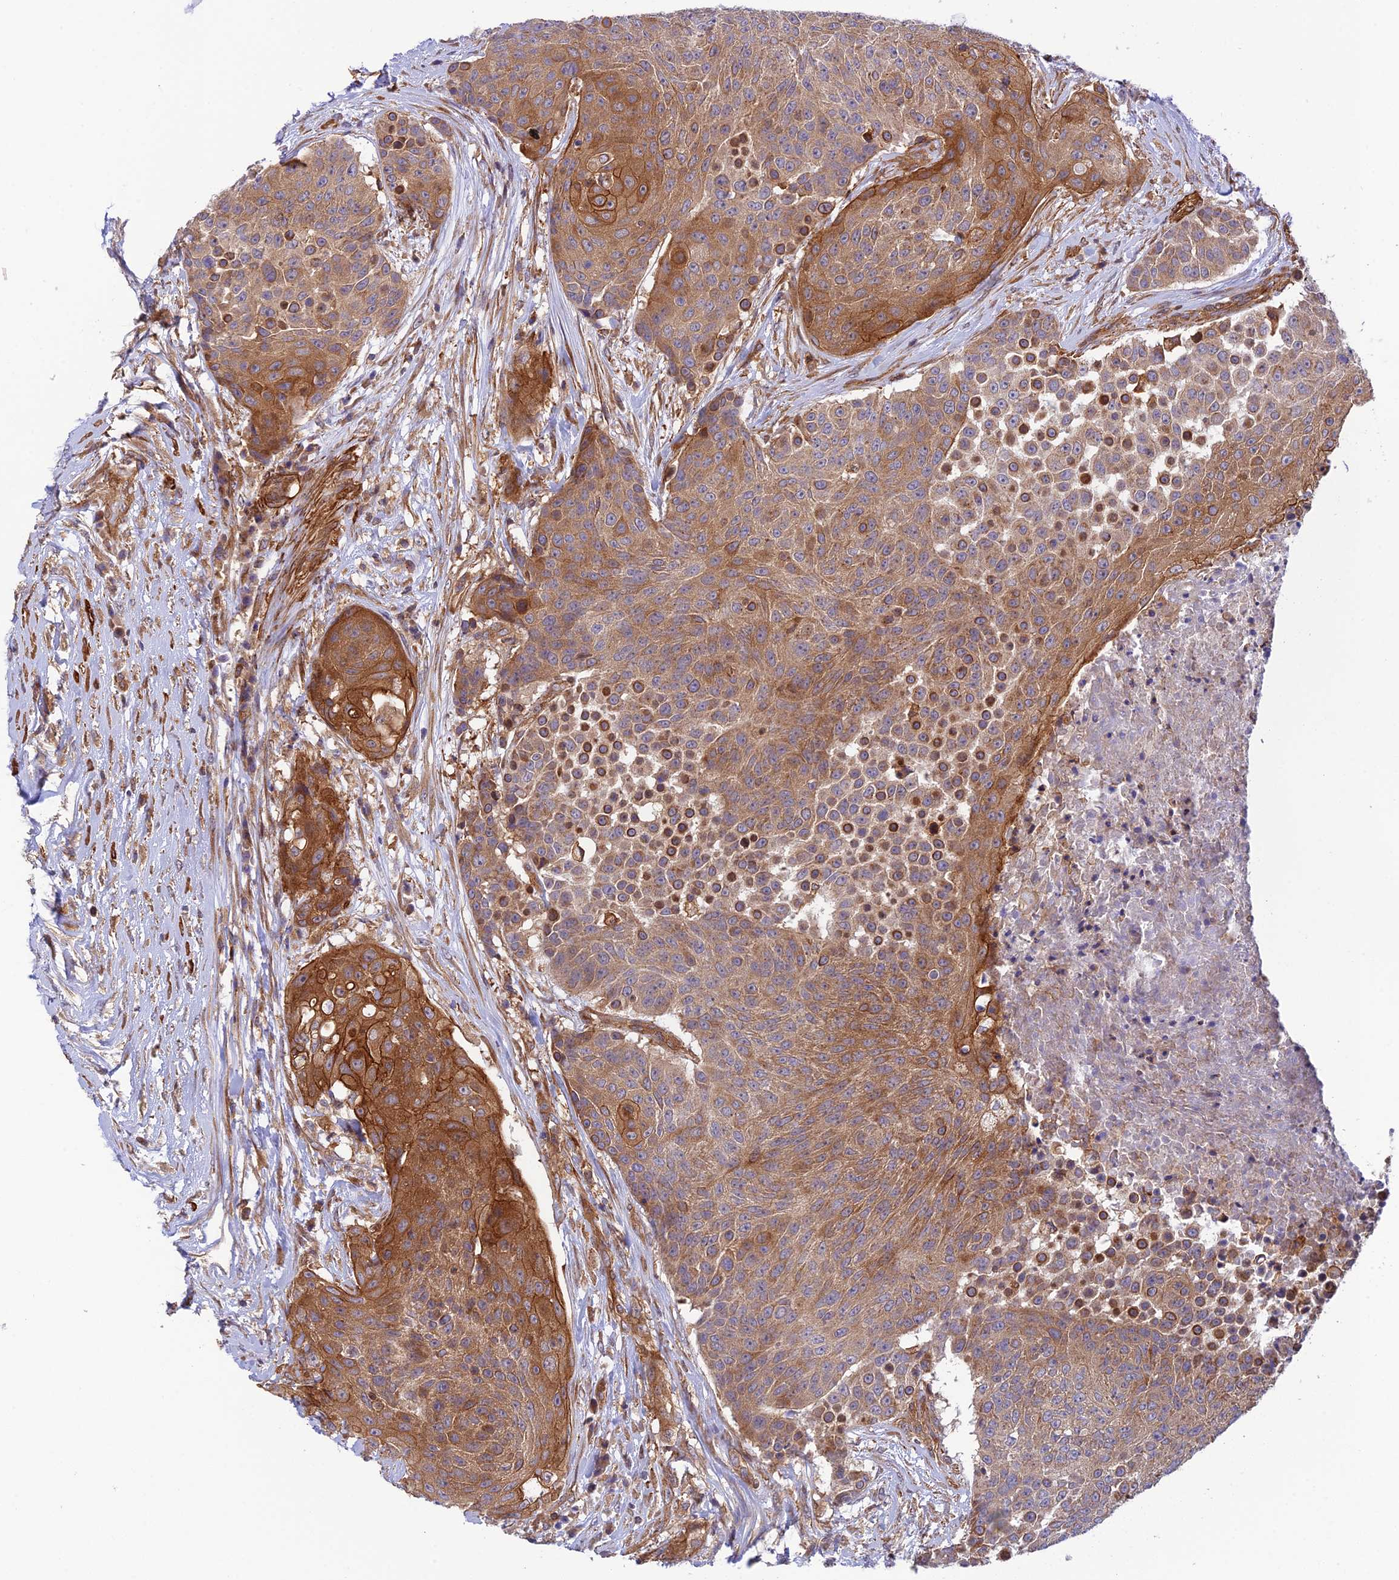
{"staining": {"intensity": "strong", "quantity": "25%-75%", "location": "cytoplasmic/membranous"}, "tissue": "urothelial cancer", "cell_type": "Tumor cells", "image_type": "cancer", "snomed": [{"axis": "morphology", "description": "Urothelial carcinoma, High grade"}, {"axis": "topography", "description": "Urinary bladder"}], "caption": "The histopathology image reveals staining of urothelial cancer, revealing strong cytoplasmic/membranous protein positivity (brown color) within tumor cells. Immunohistochemistry stains the protein in brown and the nuclei are stained blue.", "gene": "EVI5L", "patient": {"sex": "female", "age": 63}}